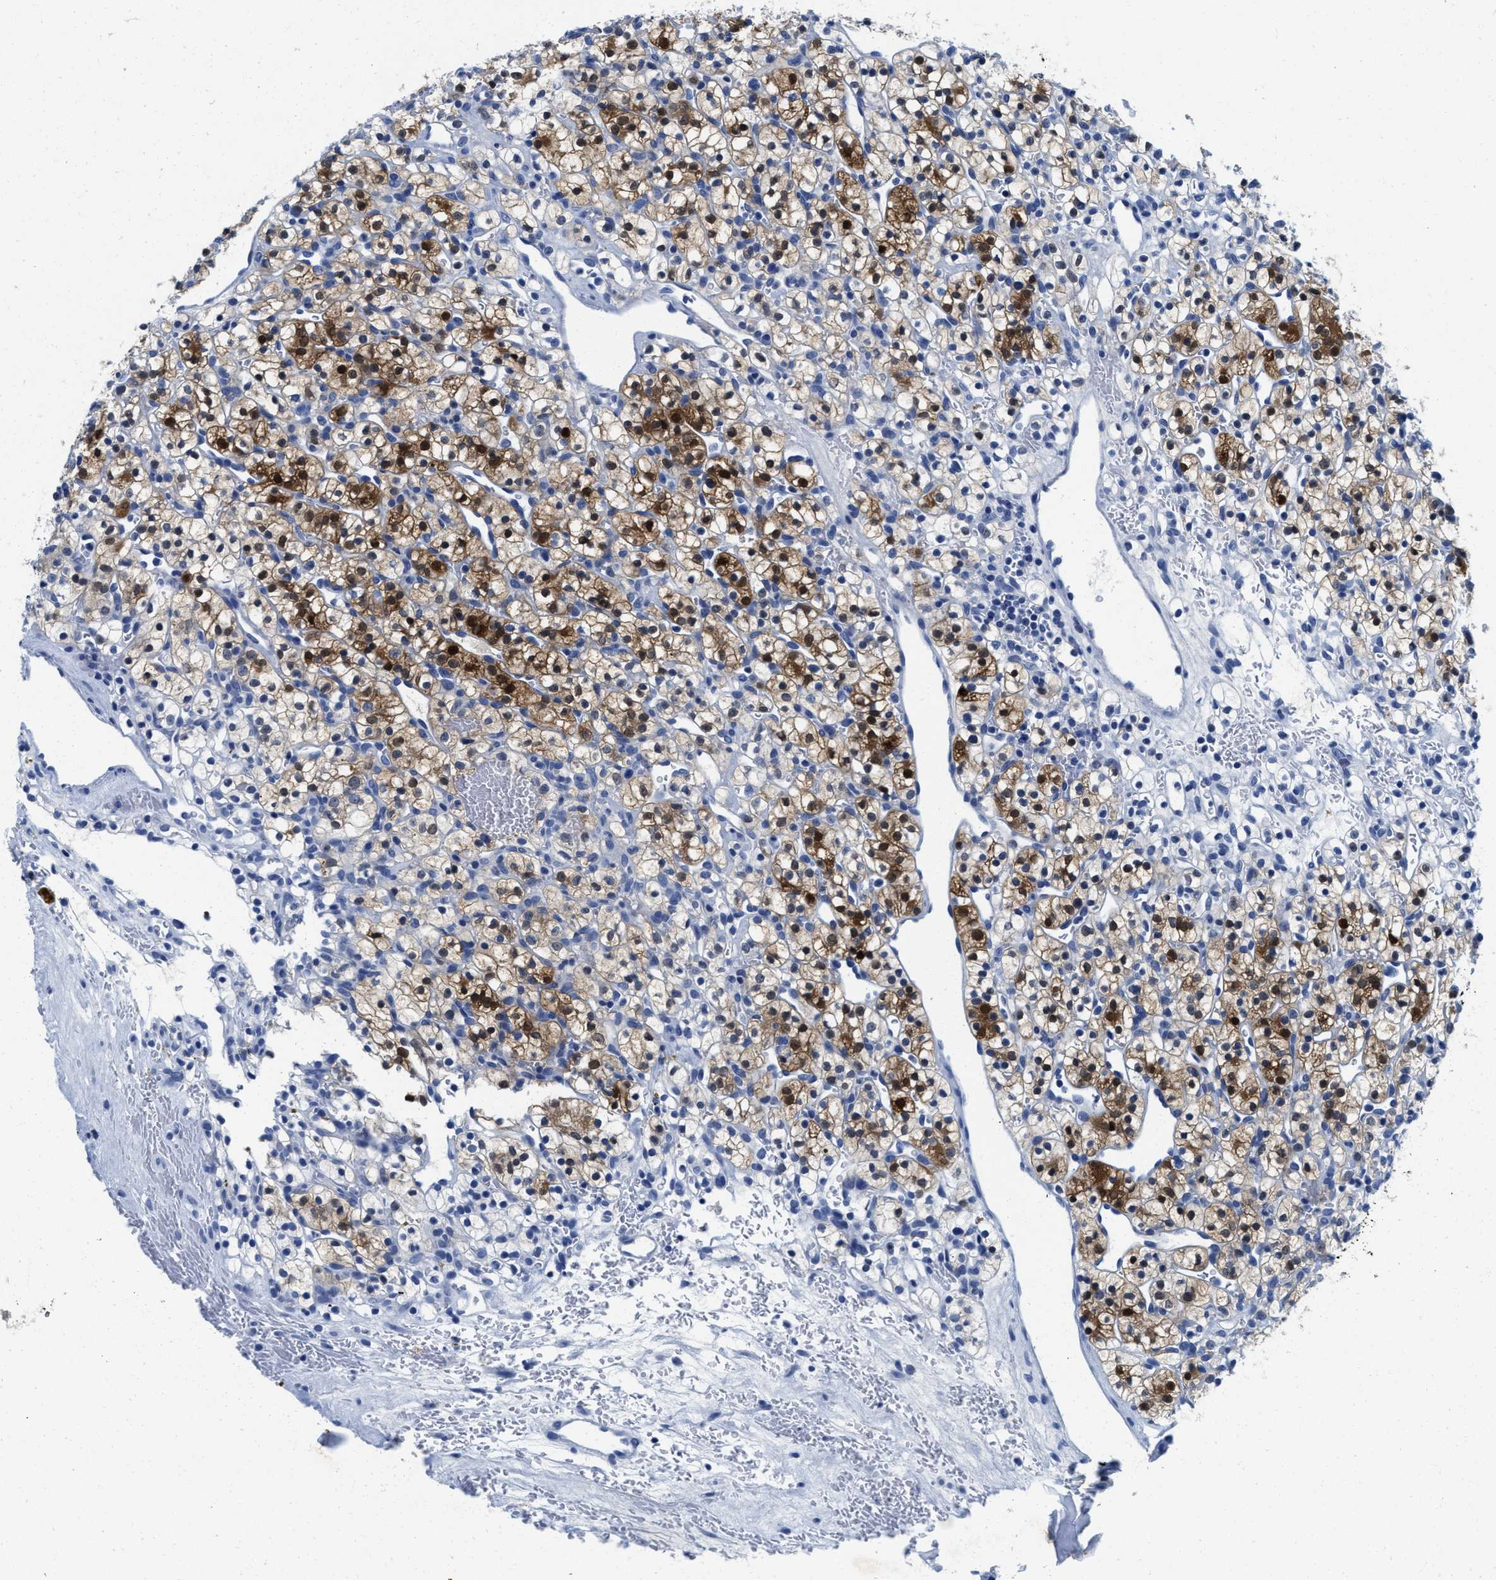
{"staining": {"intensity": "moderate", "quantity": "25%-75%", "location": "cytoplasmic/membranous,nuclear"}, "tissue": "renal cancer", "cell_type": "Tumor cells", "image_type": "cancer", "snomed": [{"axis": "morphology", "description": "Adenocarcinoma, NOS"}, {"axis": "topography", "description": "Kidney"}], "caption": "Renal adenocarcinoma stained with immunohistochemistry (IHC) exhibits moderate cytoplasmic/membranous and nuclear staining in about 25%-75% of tumor cells.", "gene": "TTC3", "patient": {"sex": "female", "age": 57}}